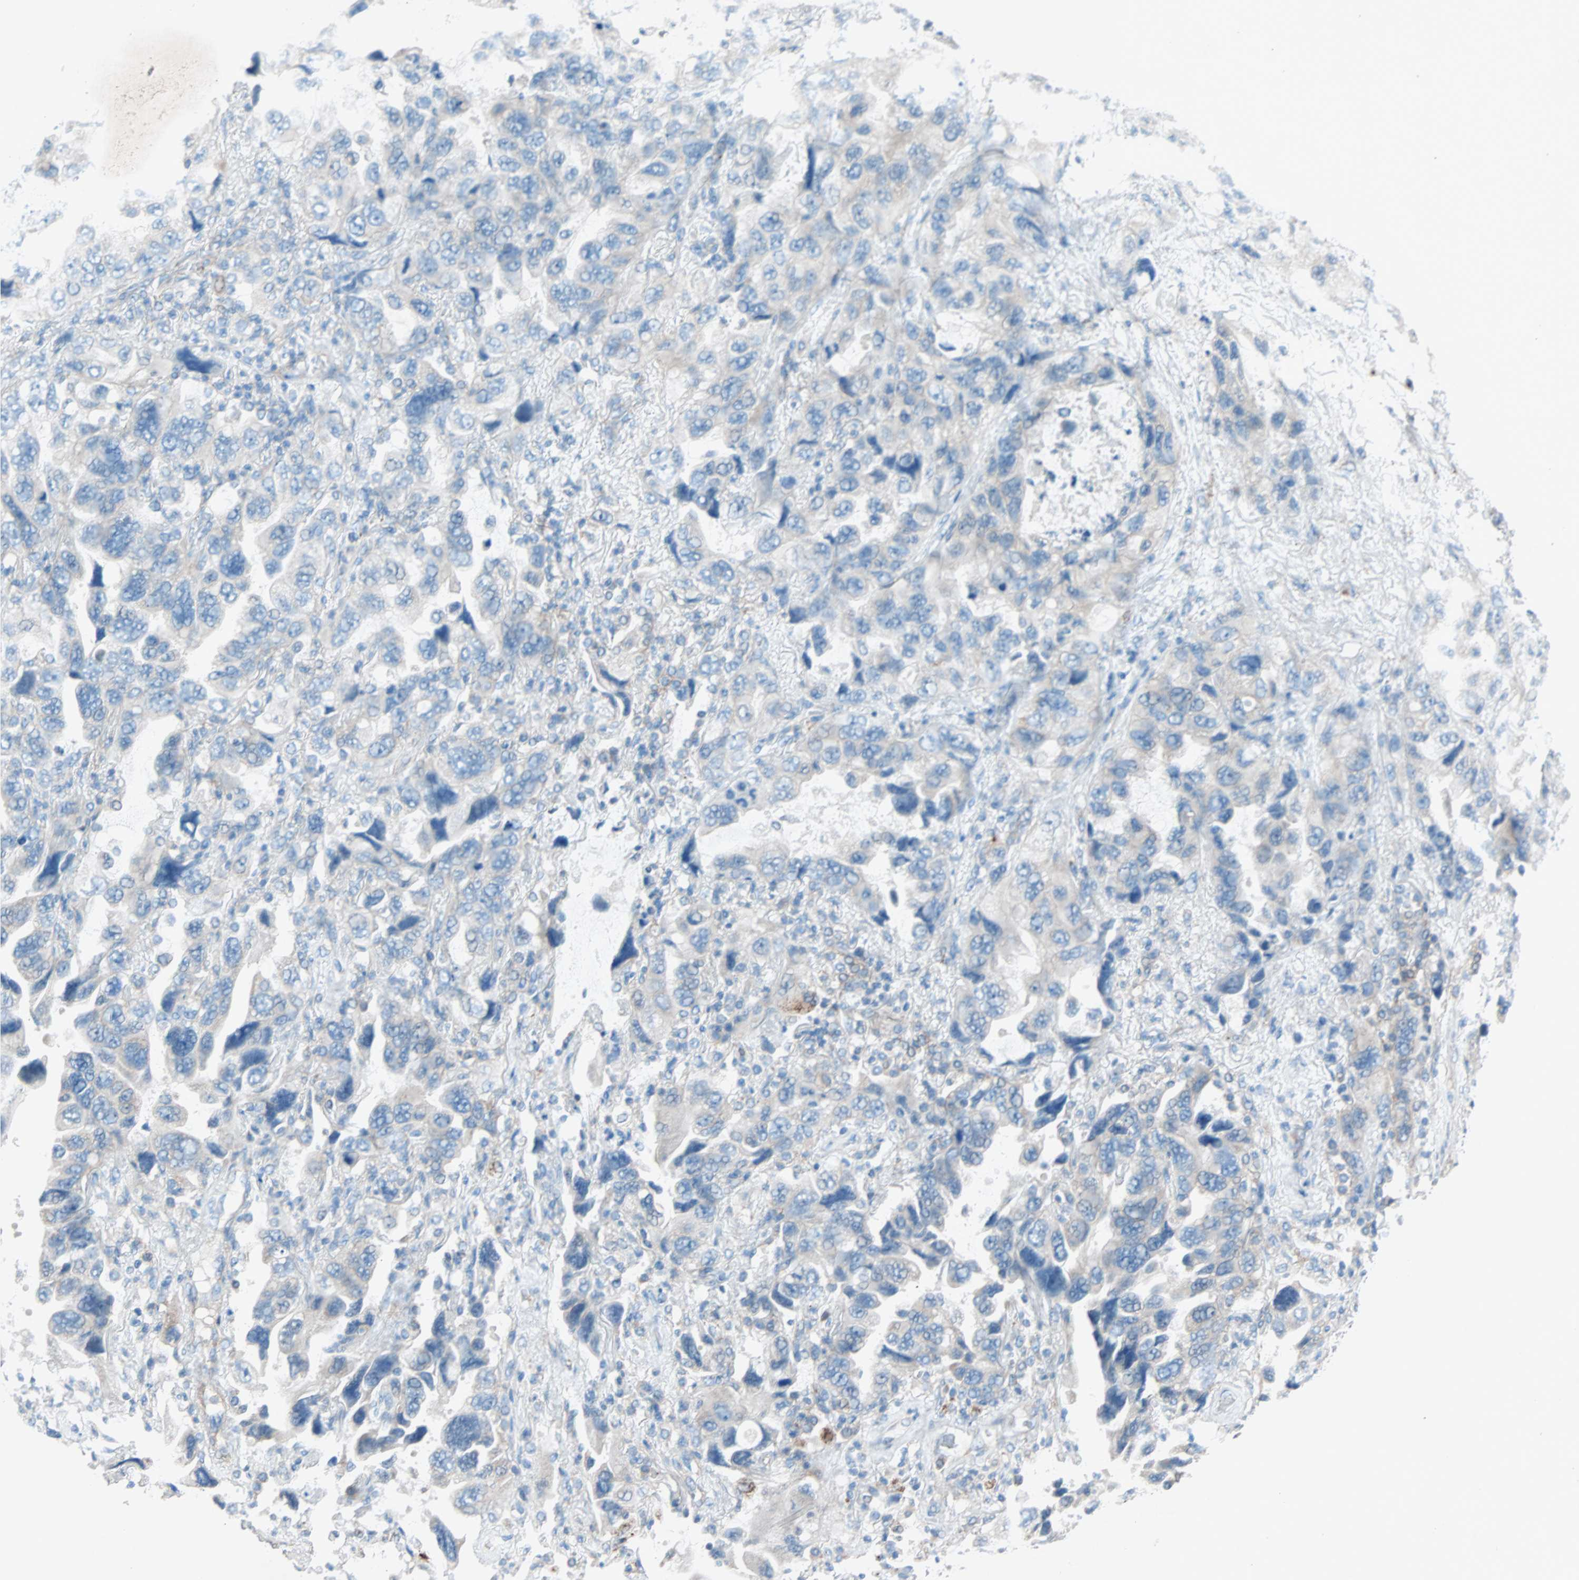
{"staining": {"intensity": "moderate", "quantity": ">75%", "location": "cytoplasmic/membranous"}, "tissue": "lung cancer", "cell_type": "Tumor cells", "image_type": "cancer", "snomed": [{"axis": "morphology", "description": "Squamous cell carcinoma, NOS"}, {"axis": "topography", "description": "Lung"}], "caption": "The histopathology image reveals immunohistochemical staining of lung cancer (squamous cell carcinoma). There is moderate cytoplasmic/membranous positivity is identified in about >75% of tumor cells. The staining was performed using DAB, with brown indicating positive protein expression. Nuclei are stained blue with hematoxylin.", "gene": "LY6G6F", "patient": {"sex": "female", "age": 73}}